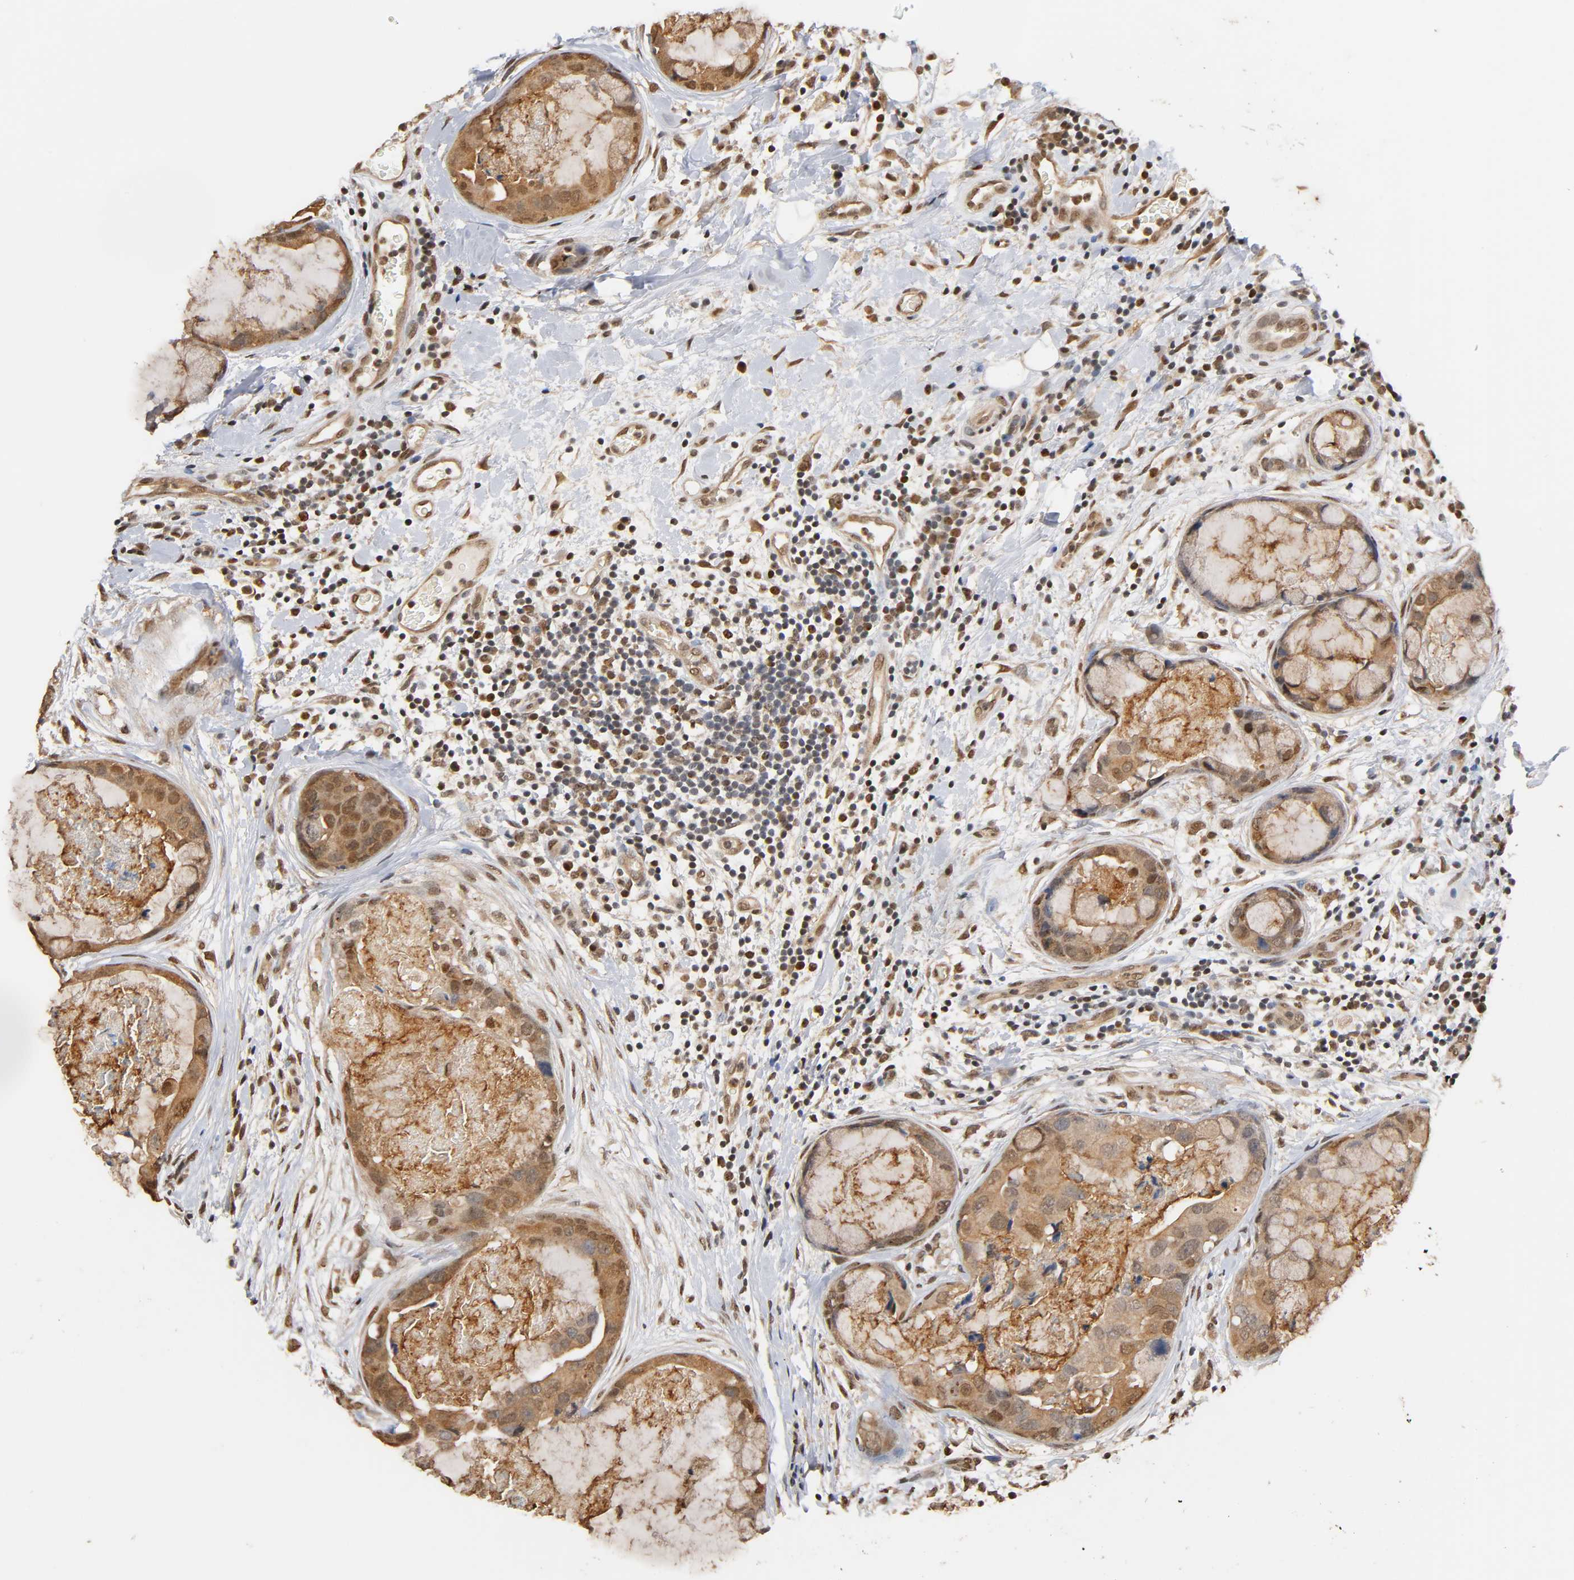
{"staining": {"intensity": "strong", "quantity": ">75%", "location": "cytoplasmic/membranous,nuclear"}, "tissue": "breast cancer", "cell_type": "Tumor cells", "image_type": "cancer", "snomed": [{"axis": "morphology", "description": "Duct carcinoma"}, {"axis": "topography", "description": "Breast"}], "caption": "A high amount of strong cytoplasmic/membranous and nuclear expression is identified in about >75% of tumor cells in breast cancer (infiltrating ductal carcinoma) tissue.", "gene": "UBC", "patient": {"sex": "female", "age": 40}}